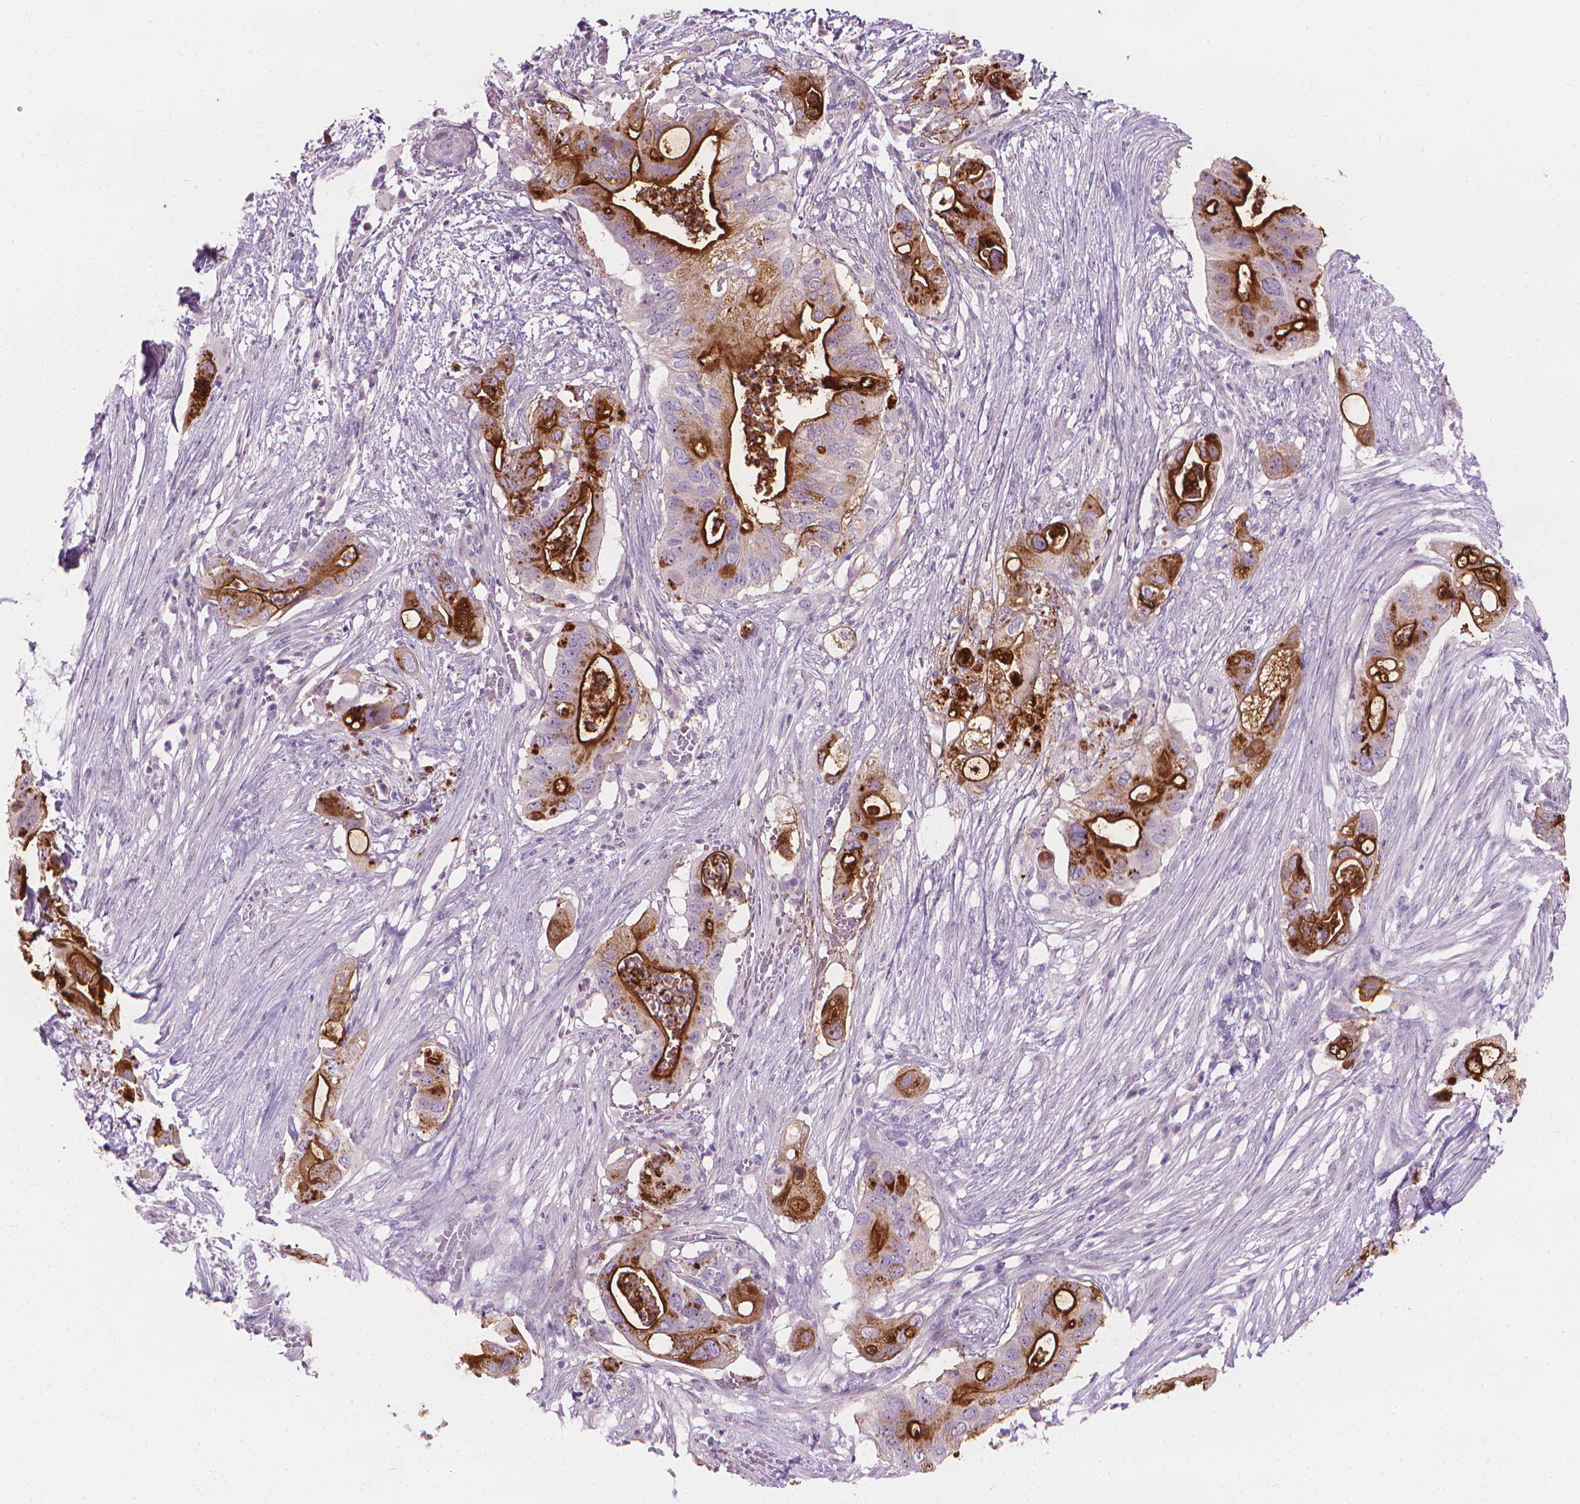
{"staining": {"intensity": "strong", "quantity": "<25%", "location": "cytoplasmic/membranous"}, "tissue": "pancreatic cancer", "cell_type": "Tumor cells", "image_type": "cancer", "snomed": [{"axis": "morphology", "description": "Adenocarcinoma, NOS"}, {"axis": "topography", "description": "Pancreas"}], "caption": "Adenocarcinoma (pancreatic) stained for a protein (brown) demonstrates strong cytoplasmic/membranous positive staining in approximately <25% of tumor cells.", "gene": "GPRC5A", "patient": {"sex": "female", "age": 72}}